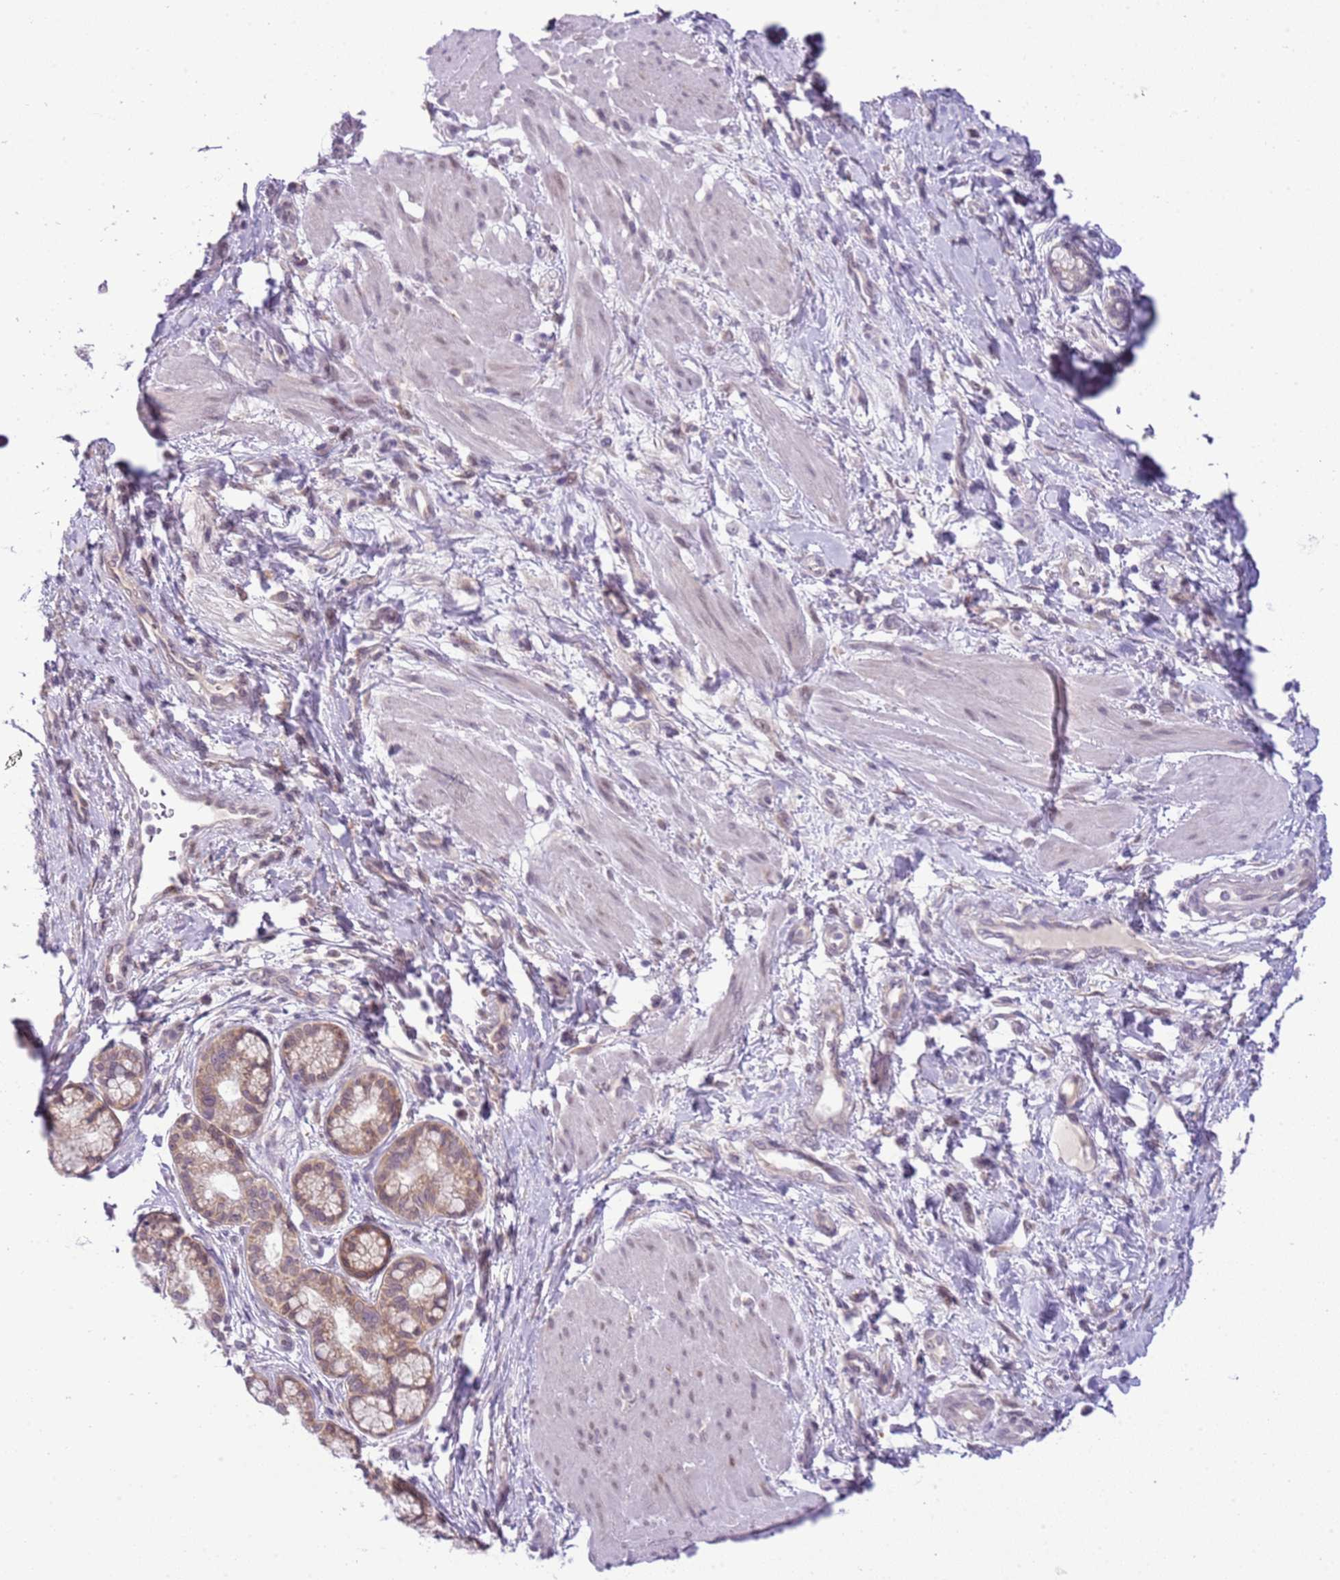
{"staining": {"intensity": "weak", "quantity": "25%-75%", "location": "cytoplasmic/membranous,nuclear"}, "tissue": "pancreatic cancer", "cell_type": "Tumor cells", "image_type": "cancer", "snomed": [{"axis": "morphology", "description": "Adenocarcinoma, NOS"}, {"axis": "topography", "description": "Pancreas"}], "caption": "IHC of pancreatic cancer reveals low levels of weak cytoplasmic/membranous and nuclear staining in about 25%-75% of tumor cells.", "gene": "FAM120C", "patient": {"sex": "male", "age": 72}}